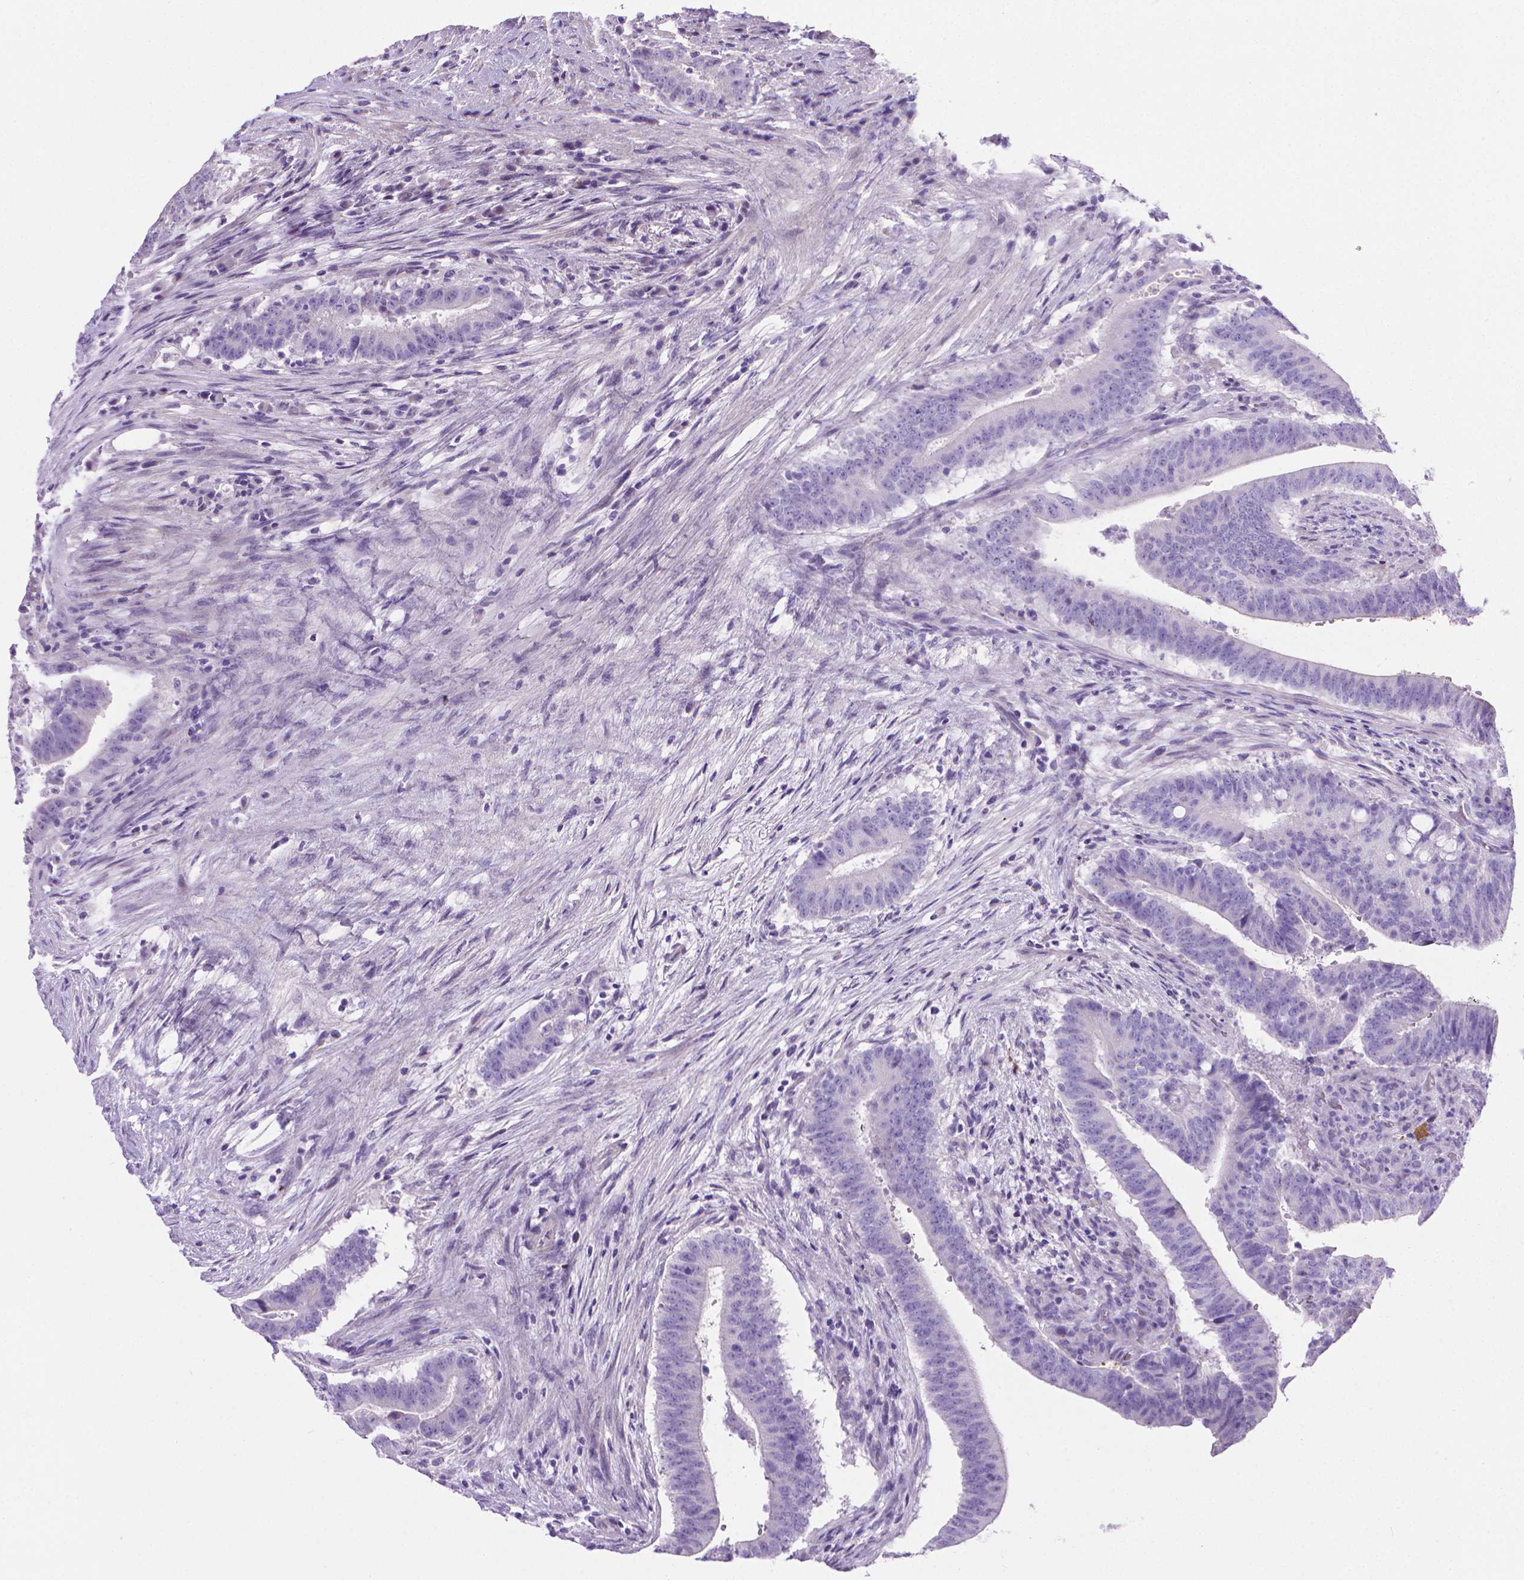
{"staining": {"intensity": "negative", "quantity": "none", "location": "none"}, "tissue": "colorectal cancer", "cell_type": "Tumor cells", "image_type": "cancer", "snomed": [{"axis": "morphology", "description": "Adenocarcinoma, NOS"}, {"axis": "topography", "description": "Colon"}], "caption": "An immunohistochemistry (IHC) histopathology image of adenocarcinoma (colorectal) is shown. There is no staining in tumor cells of adenocarcinoma (colorectal).", "gene": "PNMA2", "patient": {"sex": "female", "age": 43}}